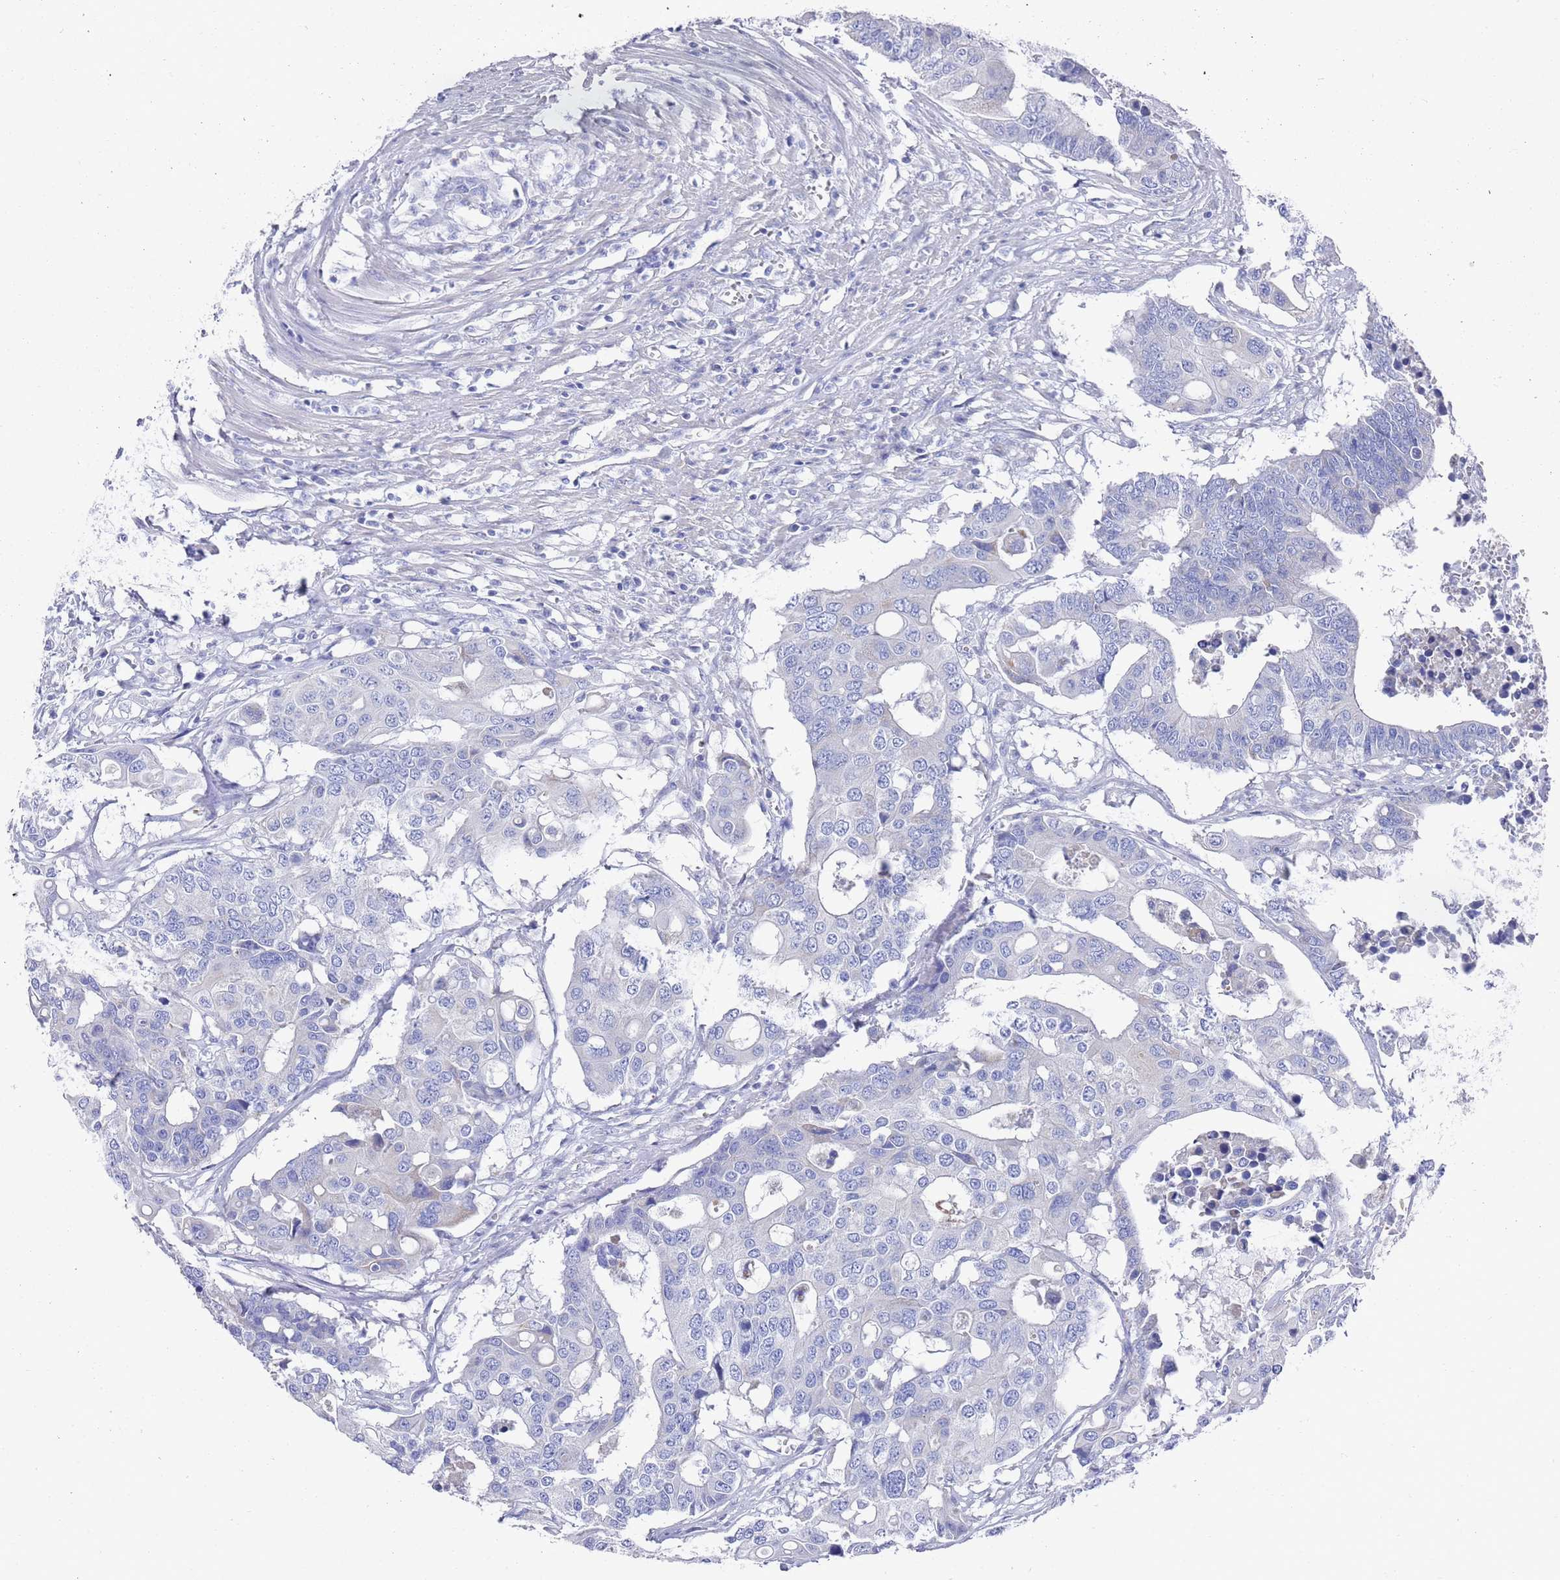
{"staining": {"intensity": "negative", "quantity": "none", "location": "none"}, "tissue": "colorectal cancer", "cell_type": "Tumor cells", "image_type": "cancer", "snomed": [{"axis": "morphology", "description": "Adenocarcinoma, NOS"}, {"axis": "topography", "description": "Colon"}], "caption": "Histopathology image shows no significant protein staining in tumor cells of colorectal adenocarcinoma.", "gene": "SCAPER", "patient": {"sex": "male", "age": 77}}